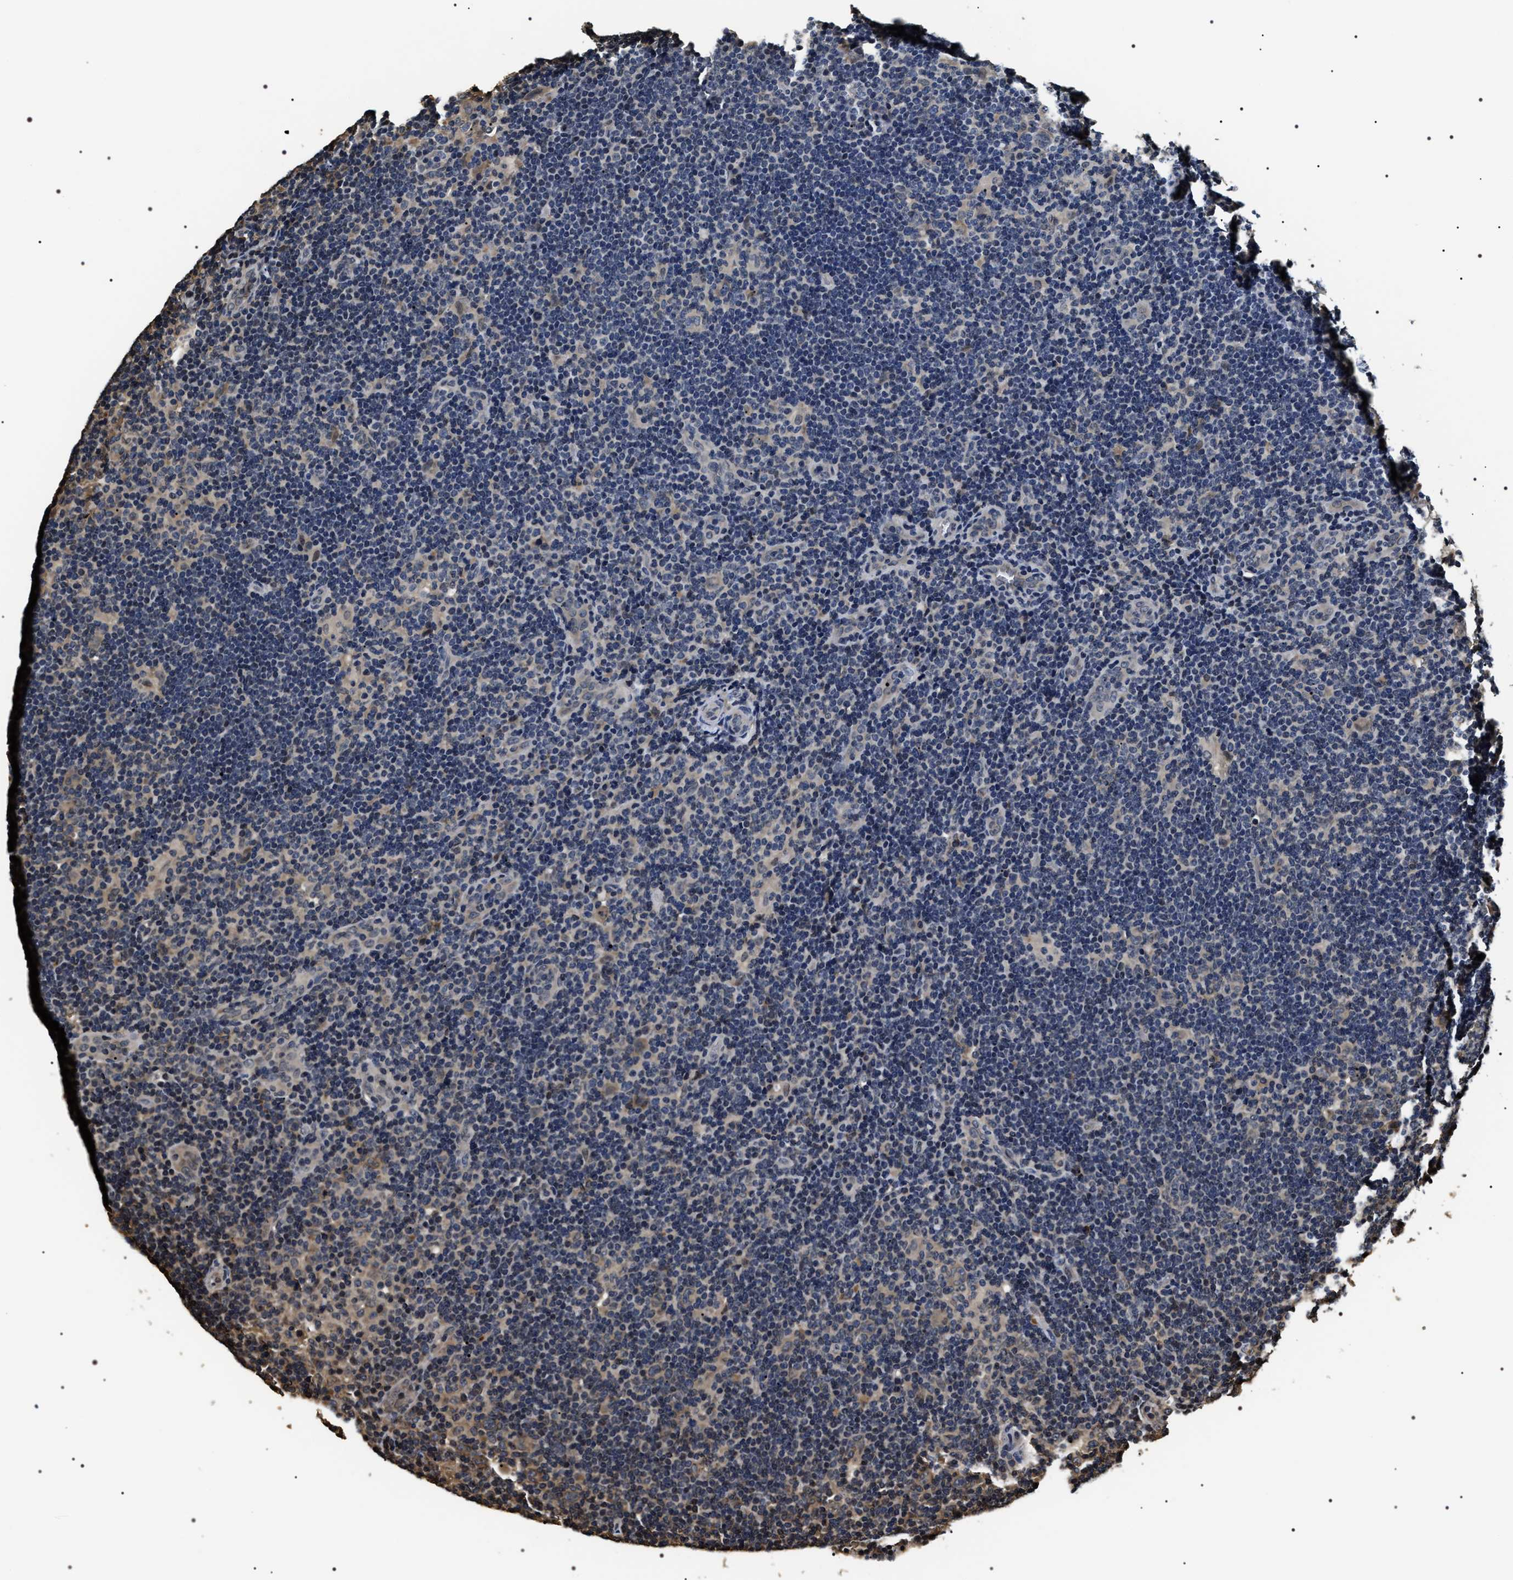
{"staining": {"intensity": "weak", "quantity": "25%-75%", "location": "cytoplasmic/membranous"}, "tissue": "lymphoma", "cell_type": "Tumor cells", "image_type": "cancer", "snomed": [{"axis": "morphology", "description": "Hodgkin's disease, NOS"}, {"axis": "topography", "description": "Lymph node"}], "caption": "Immunohistochemical staining of human lymphoma shows low levels of weak cytoplasmic/membranous expression in approximately 25%-75% of tumor cells. Ihc stains the protein of interest in brown and the nuclei are stained blue.", "gene": "ARHGAP22", "patient": {"sex": "female", "age": 57}}